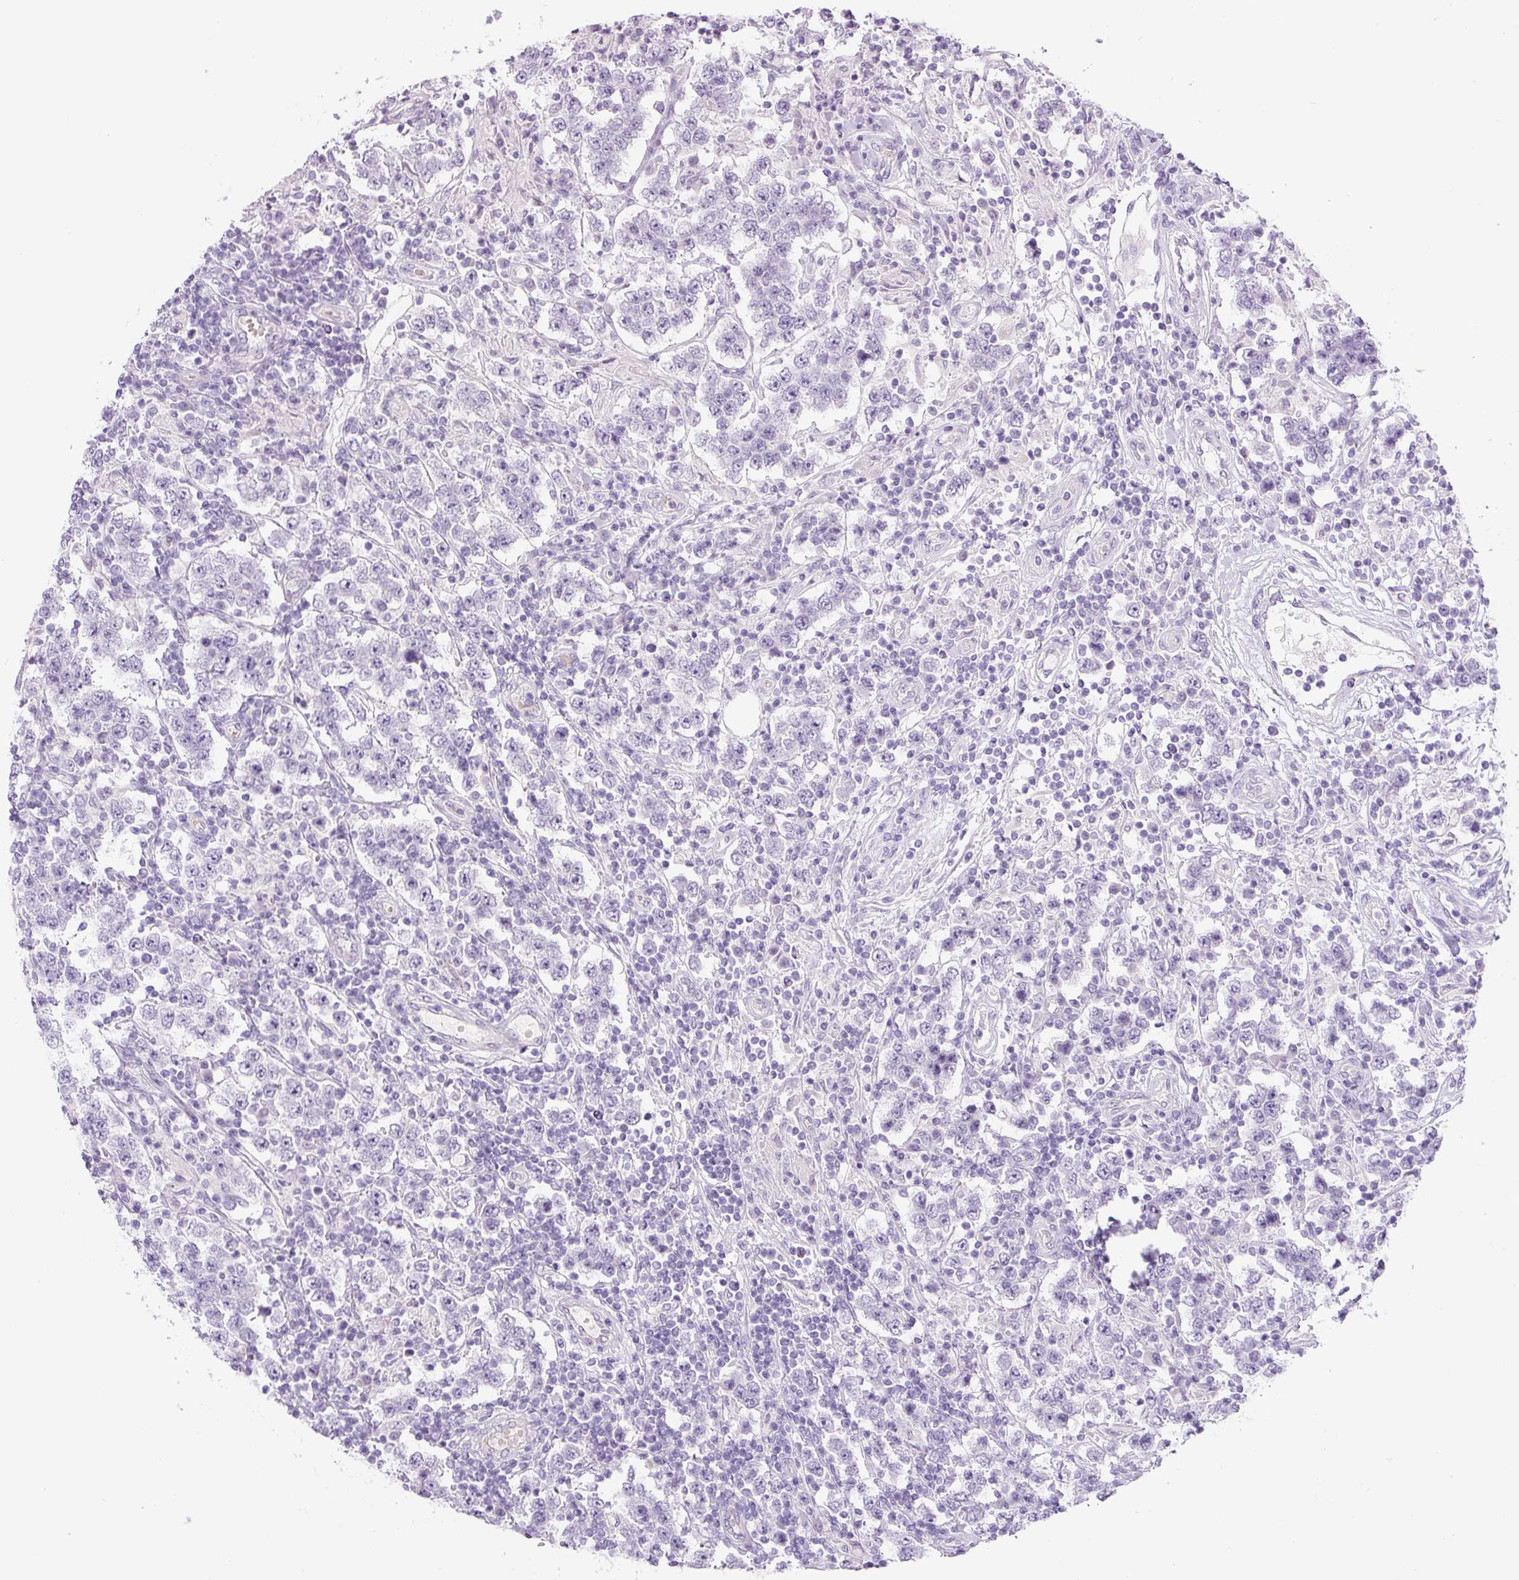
{"staining": {"intensity": "negative", "quantity": "none", "location": "none"}, "tissue": "testis cancer", "cell_type": "Tumor cells", "image_type": "cancer", "snomed": [{"axis": "morphology", "description": "Normal tissue, NOS"}, {"axis": "morphology", "description": "Urothelial carcinoma, High grade"}, {"axis": "morphology", "description": "Seminoma, NOS"}, {"axis": "morphology", "description": "Carcinoma, Embryonal, NOS"}, {"axis": "topography", "description": "Urinary bladder"}, {"axis": "topography", "description": "Testis"}], "caption": "Protein analysis of embryonal carcinoma (testis) reveals no significant positivity in tumor cells.", "gene": "YIF1B", "patient": {"sex": "male", "age": 41}}